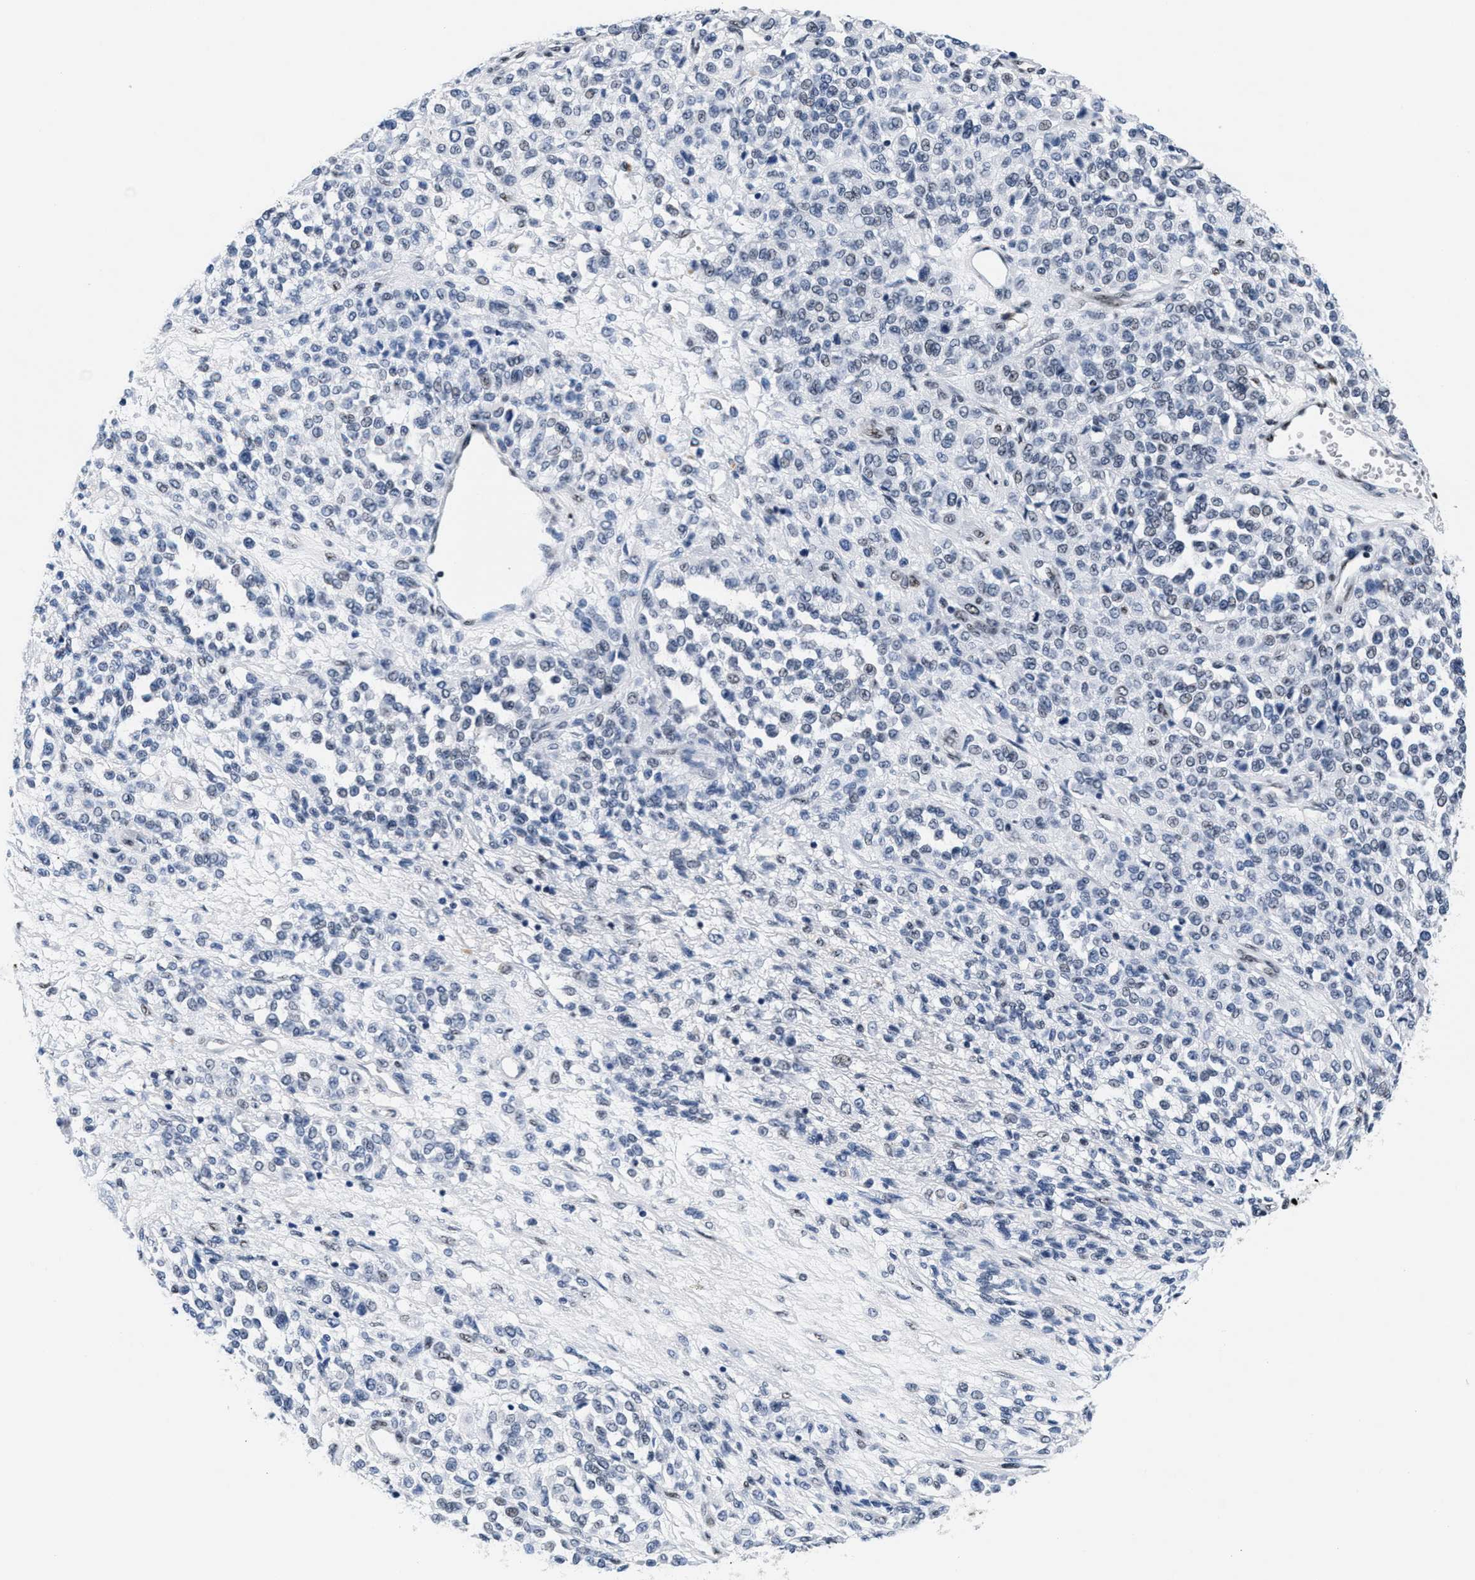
{"staining": {"intensity": "negative", "quantity": "none", "location": "none"}, "tissue": "melanoma", "cell_type": "Tumor cells", "image_type": "cancer", "snomed": [{"axis": "morphology", "description": "Malignant melanoma, Metastatic site"}, {"axis": "topography", "description": "Pancreas"}], "caption": "High power microscopy histopathology image of an IHC photomicrograph of malignant melanoma (metastatic site), revealing no significant positivity in tumor cells. (DAB immunohistochemistry, high magnification).", "gene": "RAD50", "patient": {"sex": "female", "age": 30}}